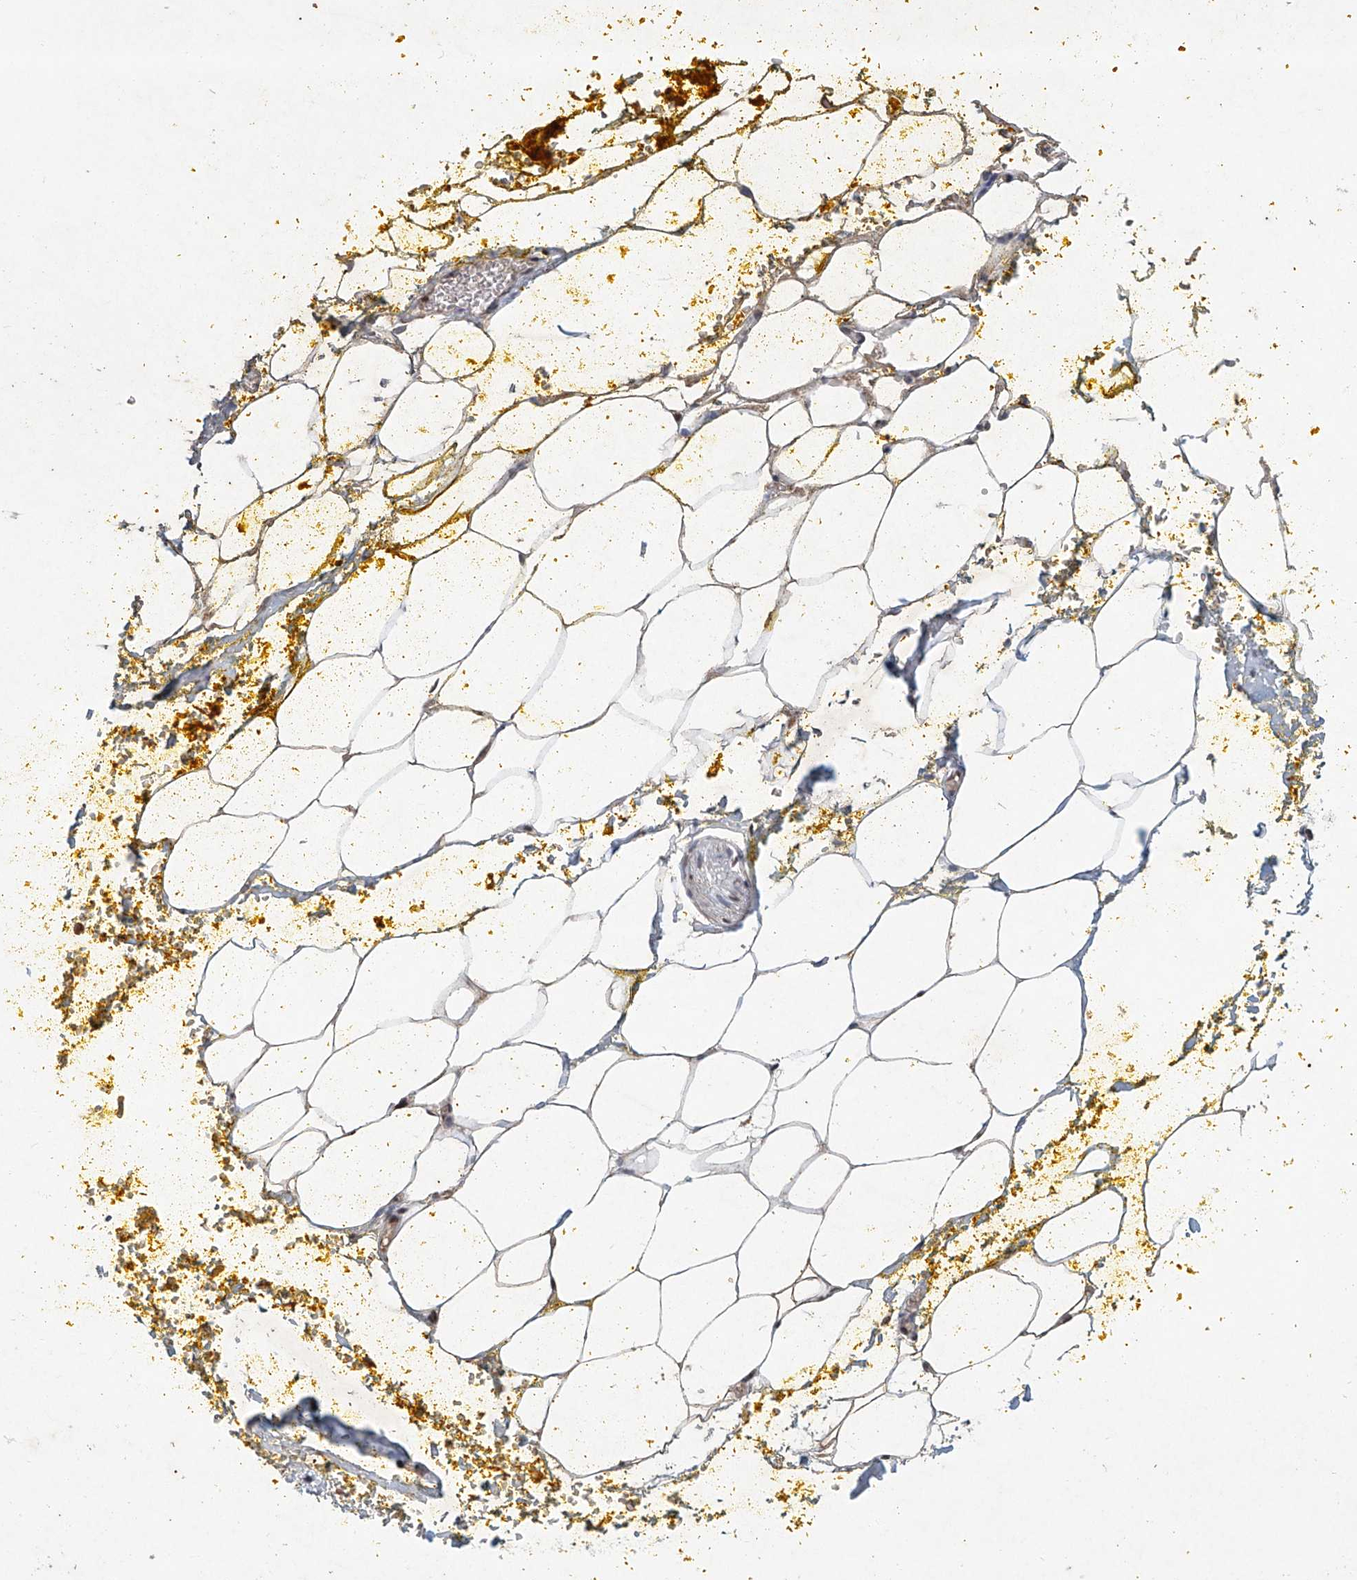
{"staining": {"intensity": "weak", "quantity": ">75%", "location": "cytoplasmic/membranous"}, "tissue": "adipose tissue", "cell_type": "Adipocytes", "image_type": "normal", "snomed": [{"axis": "morphology", "description": "Normal tissue, NOS"}, {"axis": "morphology", "description": "Adenocarcinoma, Low grade"}, {"axis": "topography", "description": "Prostate"}, {"axis": "topography", "description": "Peripheral nerve tissue"}], "caption": "Protein analysis of normal adipose tissue shows weak cytoplasmic/membranous staining in about >75% of adipocytes.", "gene": "ZNF470", "patient": {"sex": "male", "age": 63}}